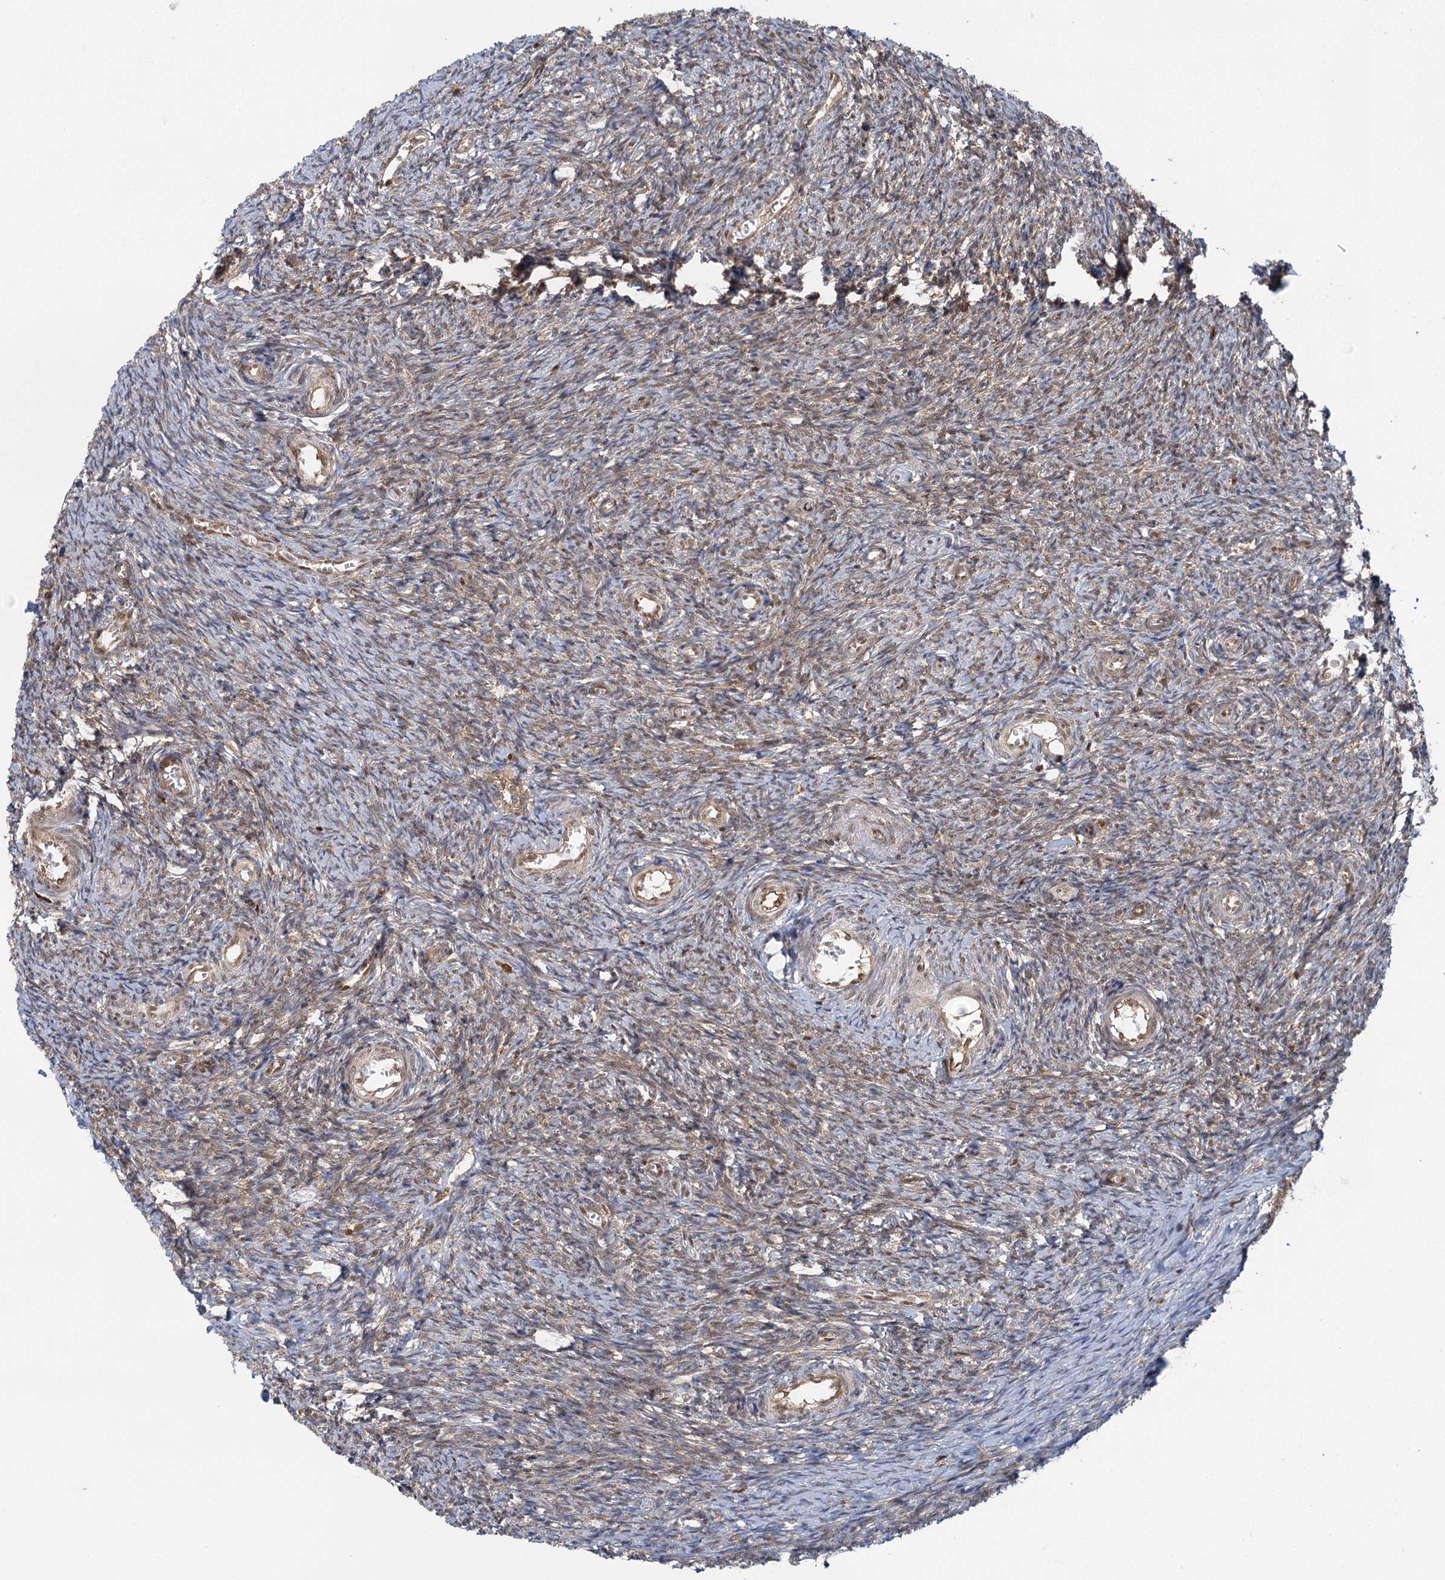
{"staining": {"intensity": "moderate", "quantity": "25%-75%", "location": "cytoplasmic/membranous,nuclear"}, "tissue": "ovary", "cell_type": "Ovarian stroma cells", "image_type": "normal", "snomed": [{"axis": "morphology", "description": "Normal tissue, NOS"}, {"axis": "topography", "description": "Ovary"}], "caption": "High-power microscopy captured an IHC photomicrograph of benign ovary, revealing moderate cytoplasmic/membranous,nuclear staining in about 25%-75% of ovarian stroma cells. The protein of interest is shown in brown color, while the nuclei are stained blue.", "gene": "GPATCH11", "patient": {"sex": "female", "age": 44}}